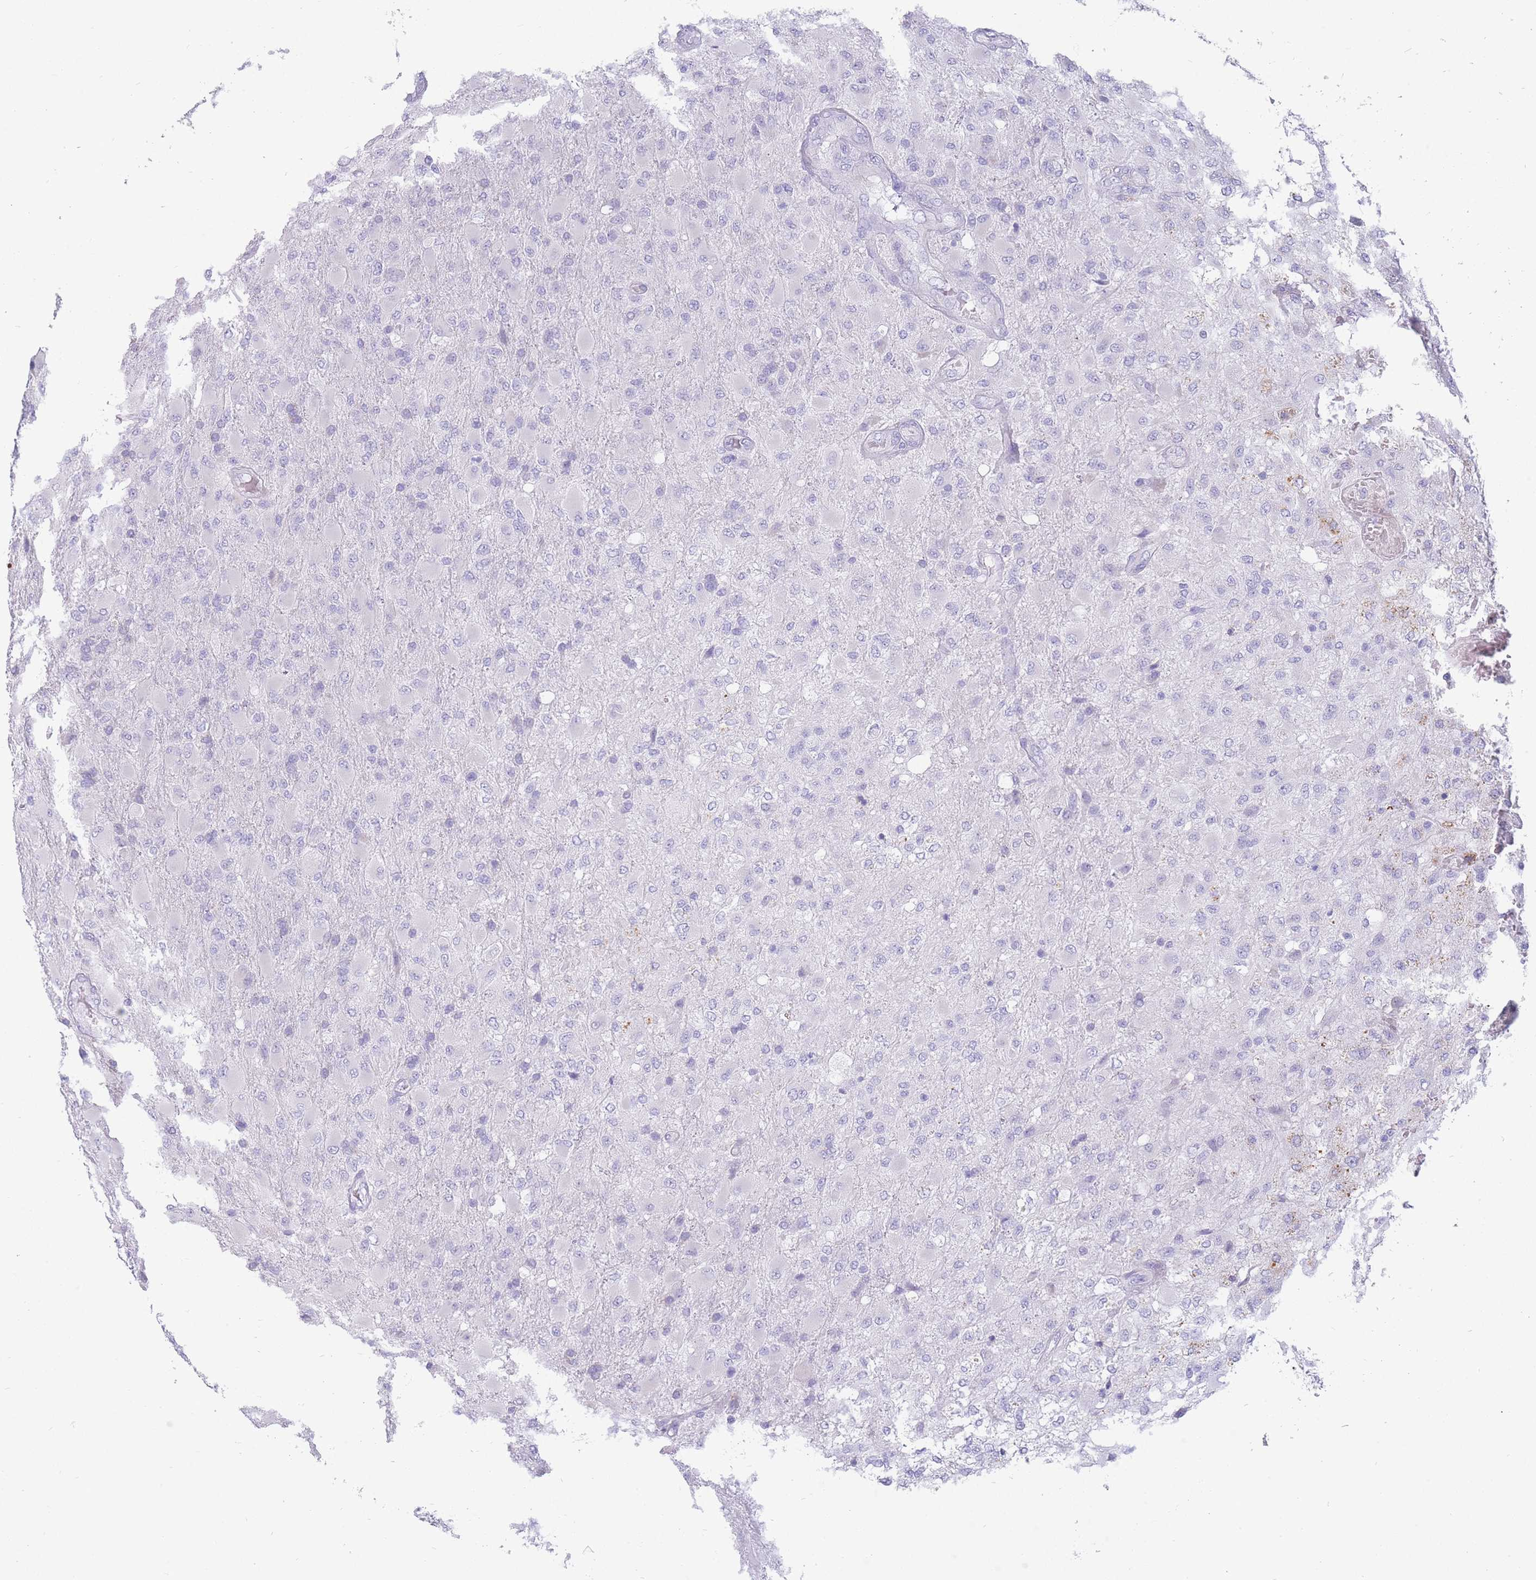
{"staining": {"intensity": "negative", "quantity": "none", "location": "none"}, "tissue": "glioma", "cell_type": "Tumor cells", "image_type": "cancer", "snomed": [{"axis": "morphology", "description": "Glioma, malignant, Low grade"}, {"axis": "topography", "description": "Brain"}], "caption": "This is an immunohistochemistry (IHC) micrograph of human glioma. There is no positivity in tumor cells.", "gene": "UPK1A", "patient": {"sex": "male", "age": 65}}